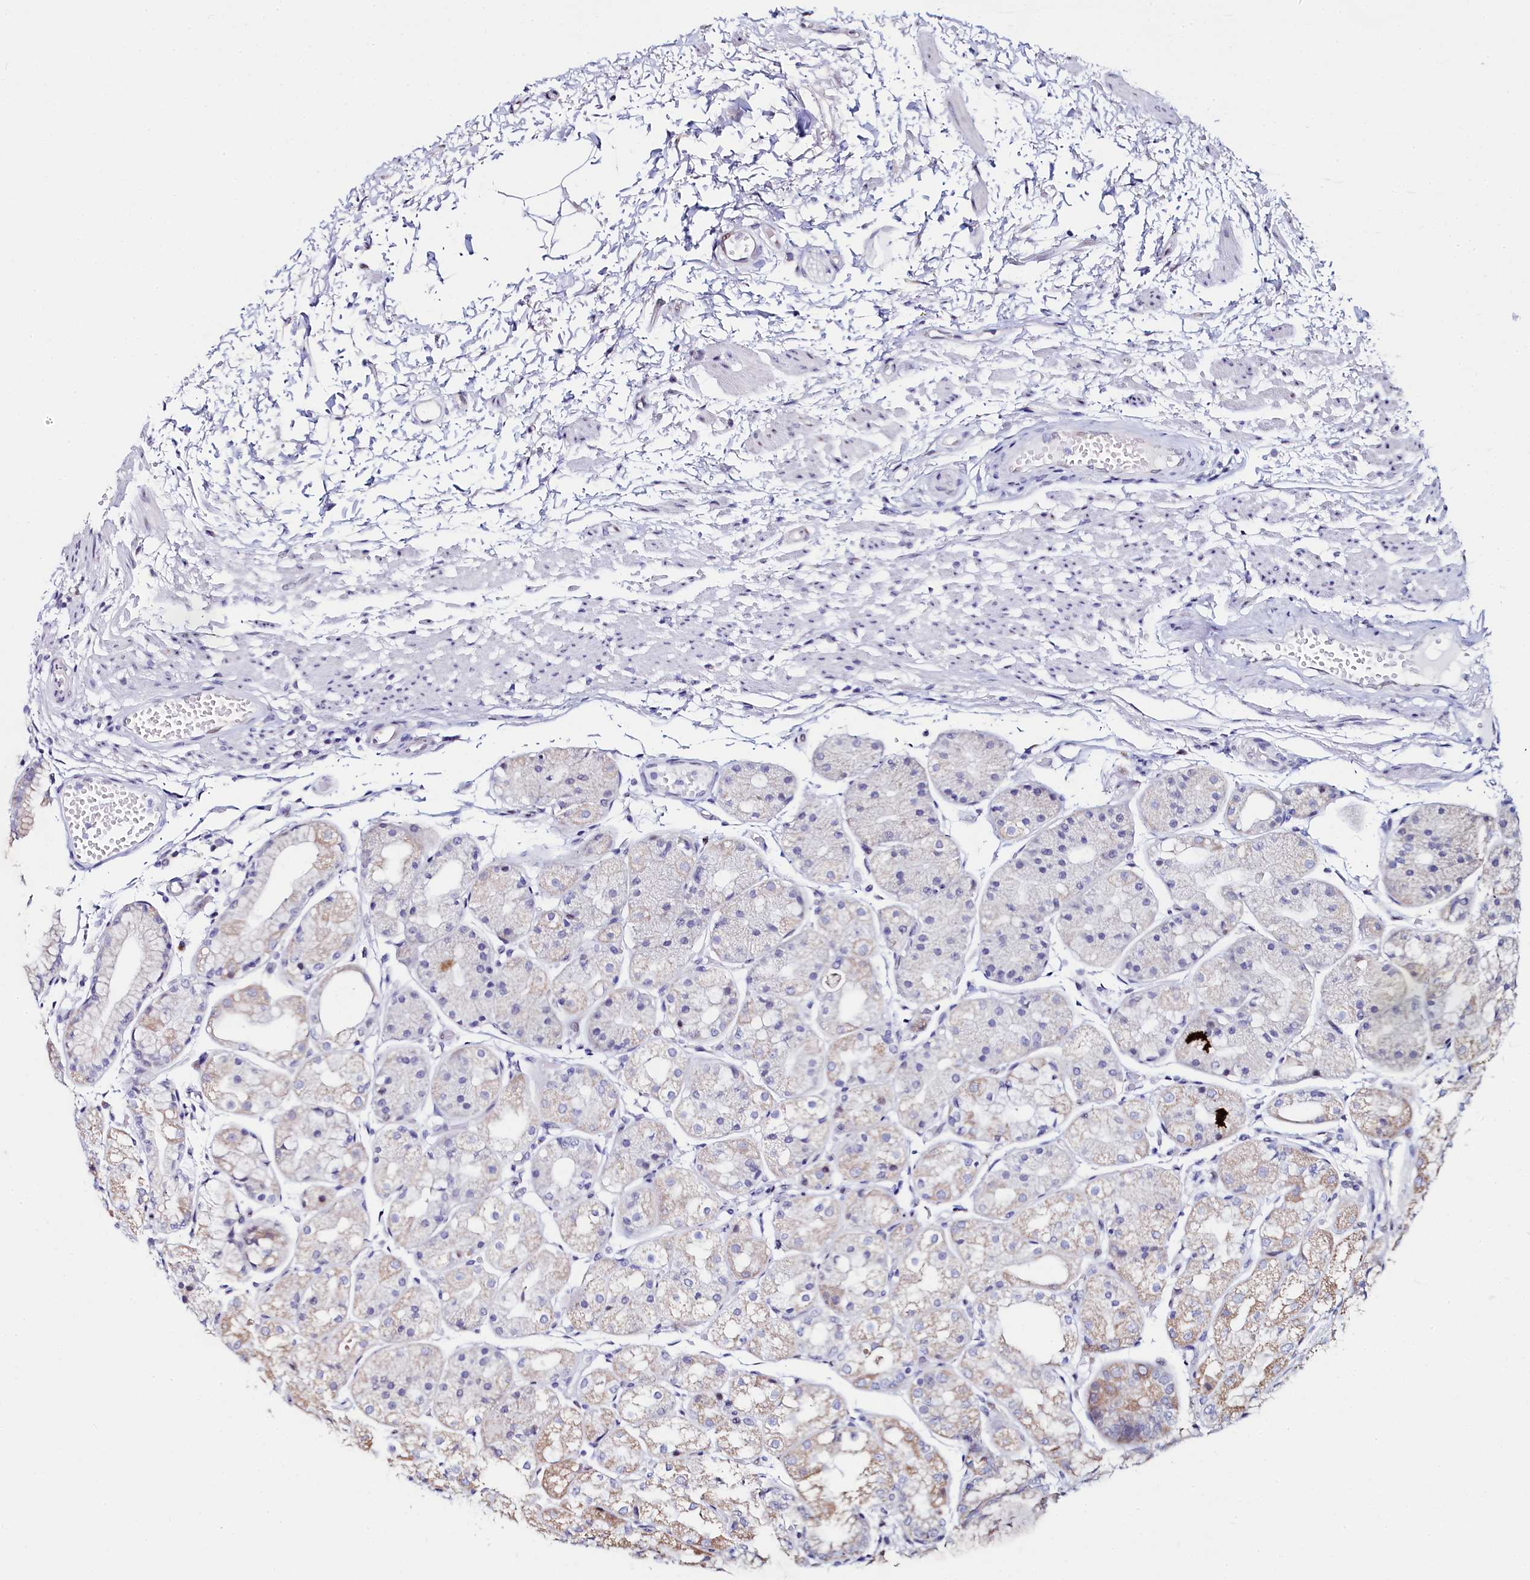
{"staining": {"intensity": "moderate", "quantity": "<25%", "location": "cytoplasmic/membranous,nuclear"}, "tissue": "stomach", "cell_type": "Glandular cells", "image_type": "normal", "snomed": [{"axis": "morphology", "description": "Normal tissue, NOS"}, {"axis": "topography", "description": "Stomach, upper"}], "caption": "An immunohistochemistry (IHC) photomicrograph of unremarkable tissue is shown. Protein staining in brown labels moderate cytoplasmic/membranous,nuclear positivity in stomach within glandular cells.", "gene": "HDGFL3", "patient": {"sex": "male", "age": 72}}